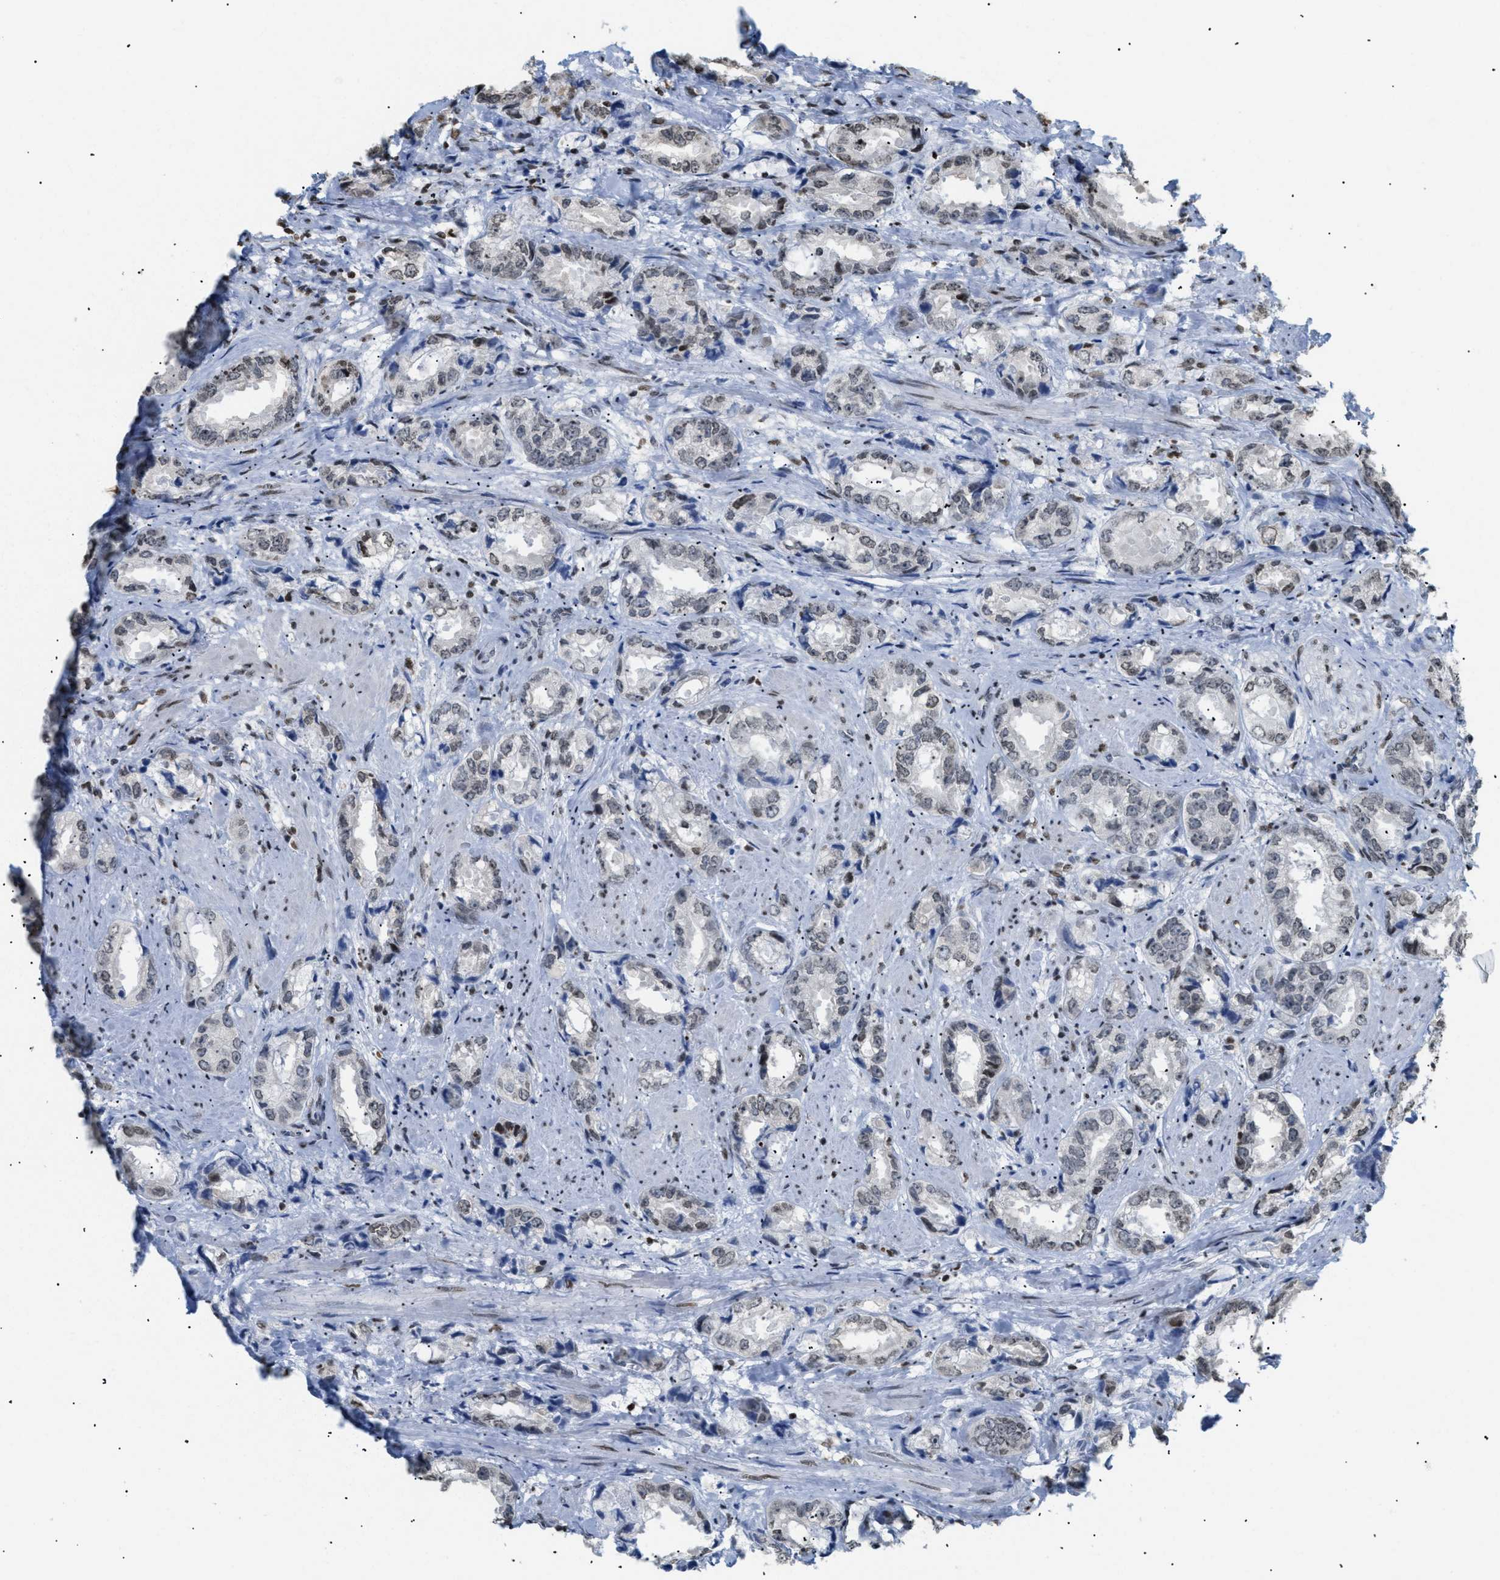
{"staining": {"intensity": "weak", "quantity": ">75%", "location": "nuclear"}, "tissue": "prostate cancer", "cell_type": "Tumor cells", "image_type": "cancer", "snomed": [{"axis": "morphology", "description": "Adenocarcinoma, High grade"}, {"axis": "topography", "description": "Prostate"}], "caption": "Protein staining of high-grade adenocarcinoma (prostate) tissue shows weak nuclear expression in about >75% of tumor cells. Nuclei are stained in blue.", "gene": "HMGN2", "patient": {"sex": "male", "age": 61}}